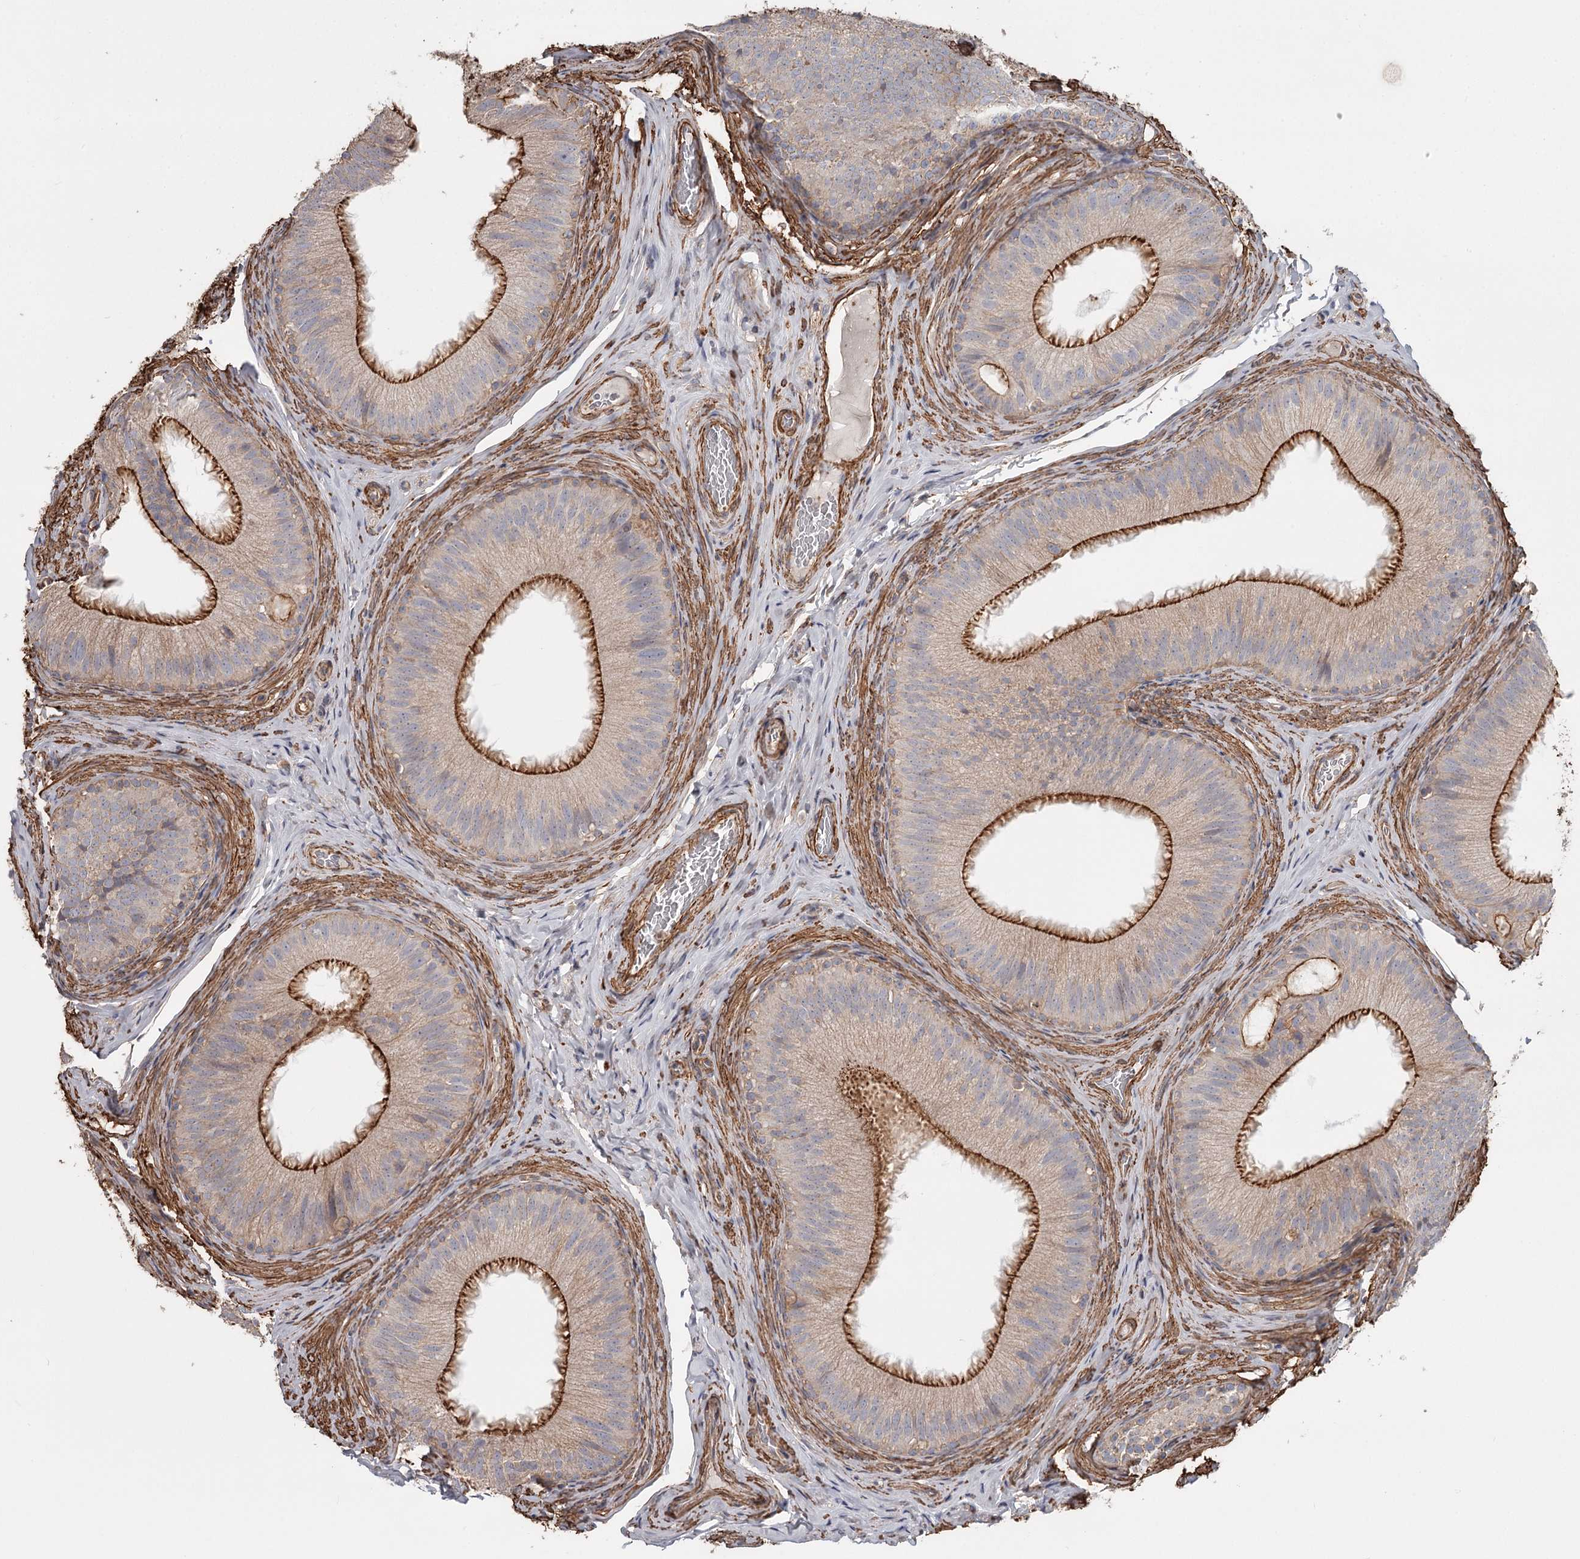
{"staining": {"intensity": "strong", "quantity": "25%-75%", "location": "cytoplasmic/membranous"}, "tissue": "epididymis", "cell_type": "Glandular cells", "image_type": "normal", "snomed": [{"axis": "morphology", "description": "Normal tissue, NOS"}, {"axis": "topography", "description": "Epididymis"}], "caption": "Brown immunohistochemical staining in unremarkable epididymis demonstrates strong cytoplasmic/membranous staining in approximately 25%-75% of glandular cells.", "gene": "DHRS9", "patient": {"sex": "male", "age": 34}}